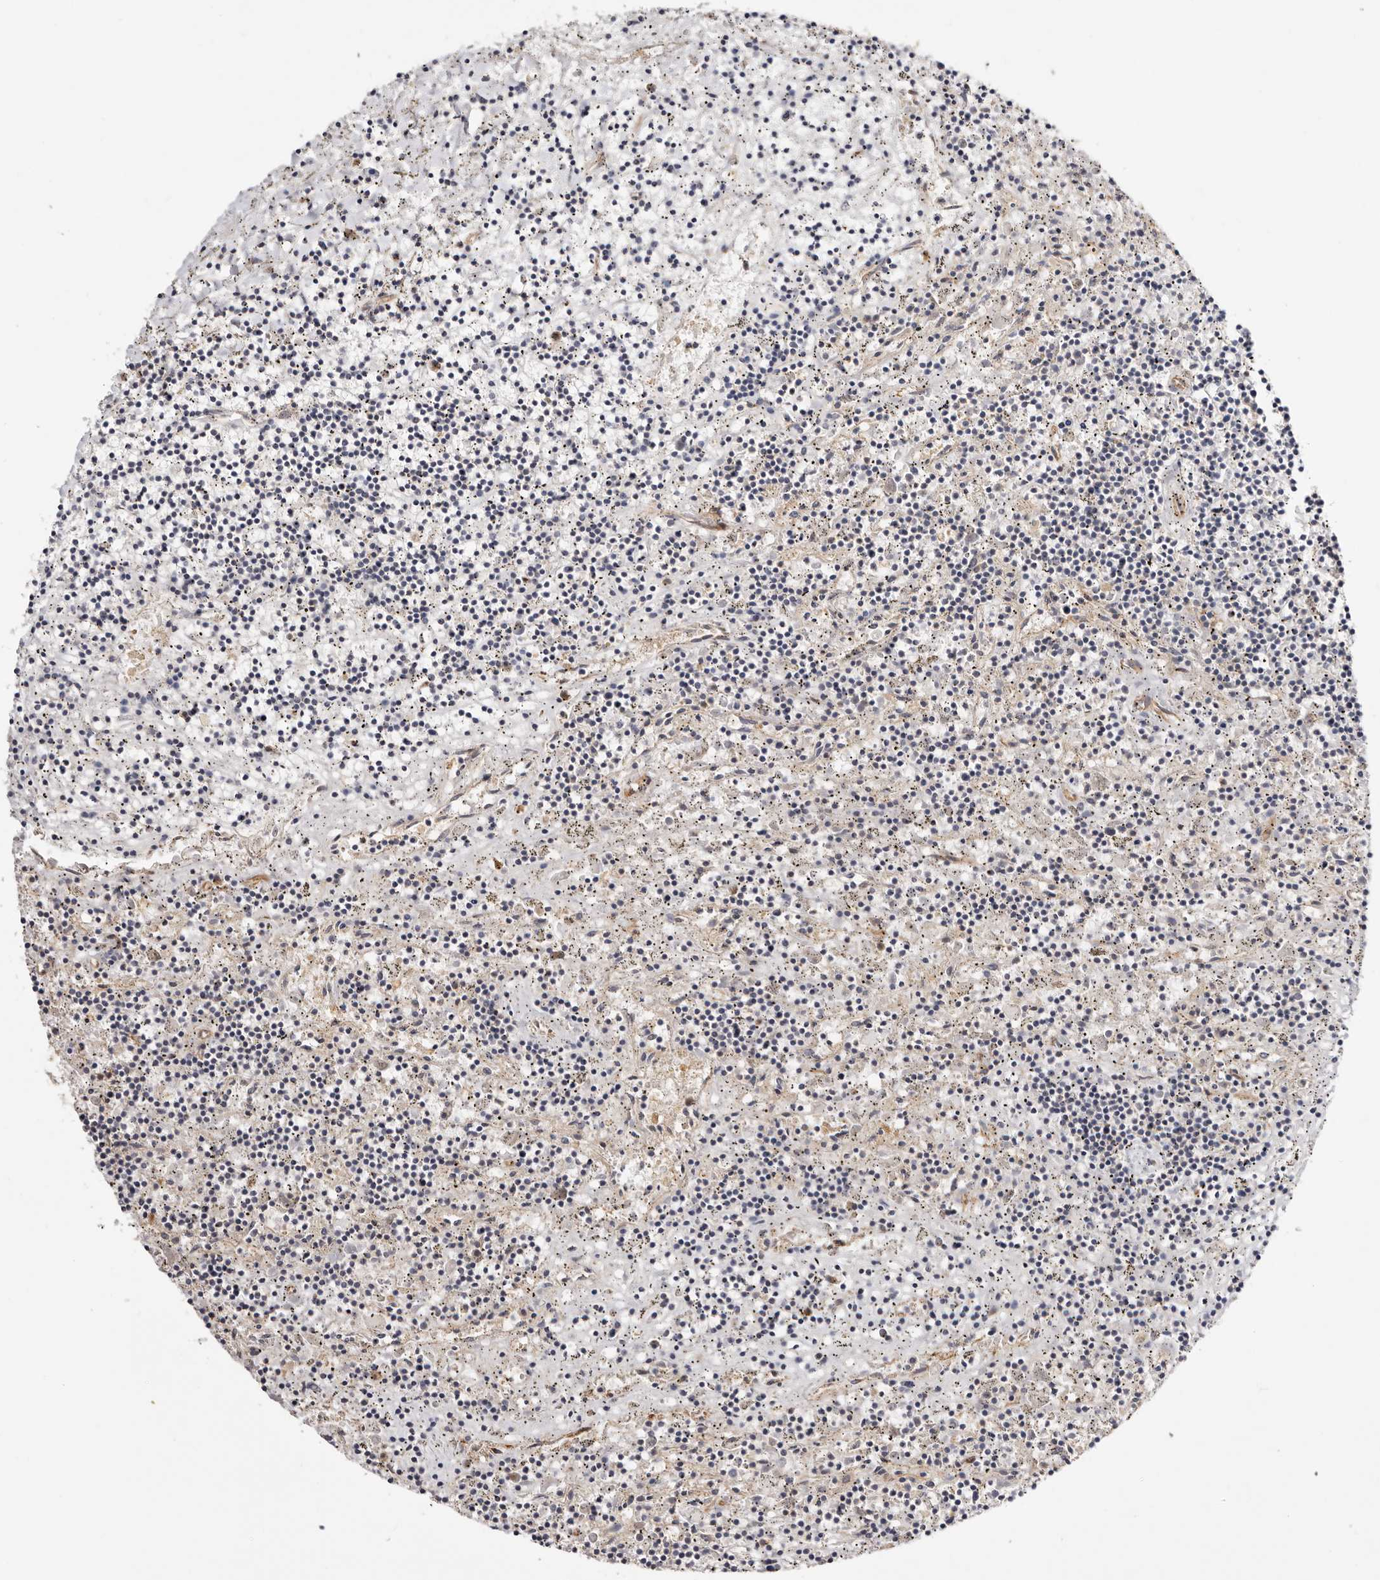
{"staining": {"intensity": "negative", "quantity": "none", "location": "none"}, "tissue": "lymphoma", "cell_type": "Tumor cells", "image_type": "cancer", "snomed": [{"axis": "morphology", "description": "Malignant lymphoma, non-Hodgkin's type, Low grade"}, {"axis": "topography", "description": "Spleen"}], "caption": "IHC image of low-grade malignant lymphoma, non-Hodgkin's type stained for a protein (brown), which displays no expression in tumor cells. Nuclei are stained in blue.", "gene": "PANK4", "patient": {"sex": "male", "age": 76}}